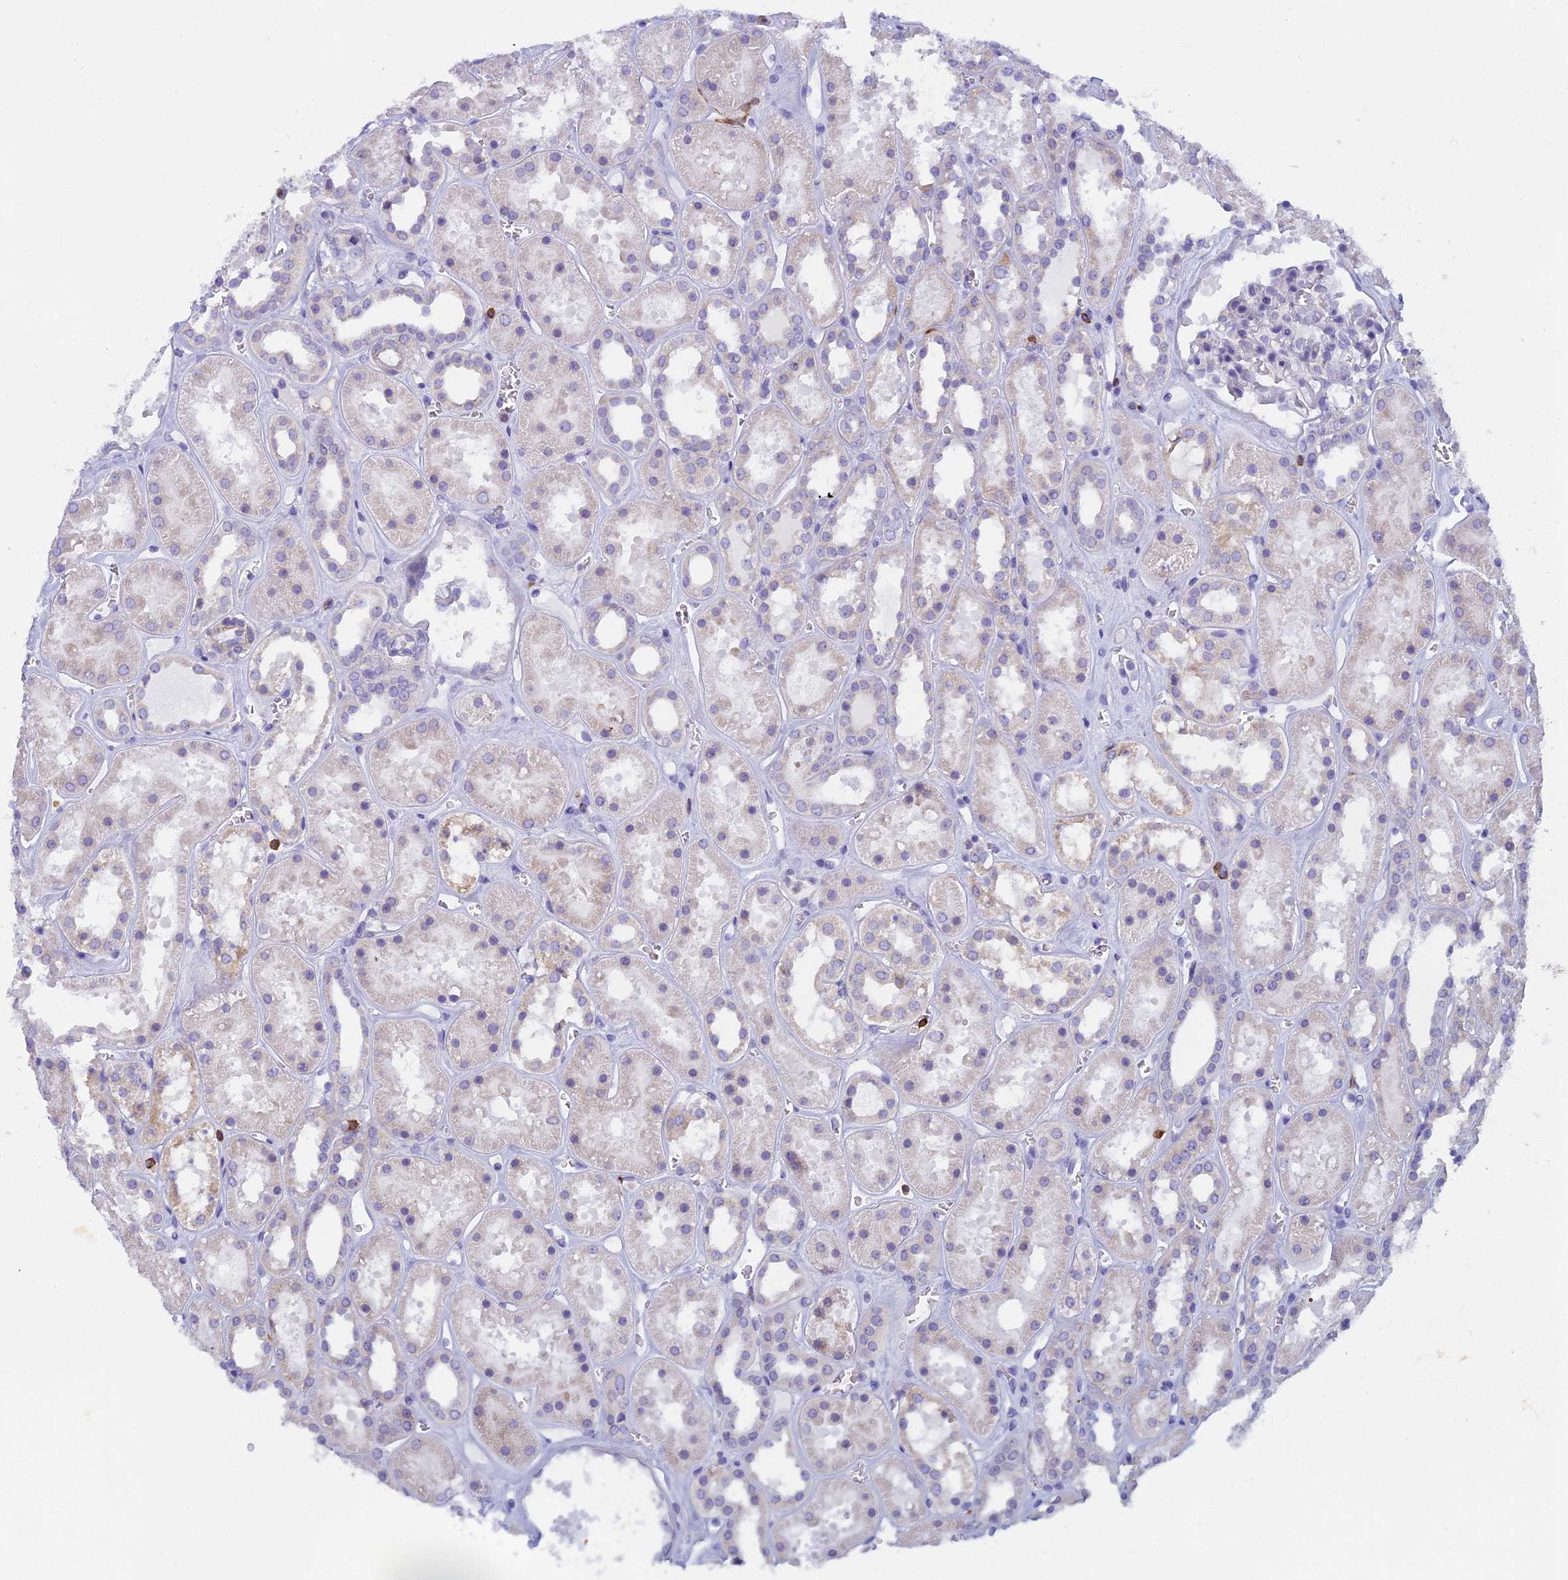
{"staining": {"intensity": "negative", "quantity": "none", "location": "none"}, "tissue": "kidney", "cell_type": "Cells in glomeruli", "image_type": "normal", "snomed": [{"axis": "morphology", "description": "Normal tissue, NOS"}, {"axis": "topography", "description": "Kidney"}], "caption": "There is no significant staining in cells in glomeruli of kidney. (DAB immunohistochemistry visualized using brightfield microscopy, high magnification).", "gene": "ABI3BP", "patient": {"sex": "female", "age": 41}}